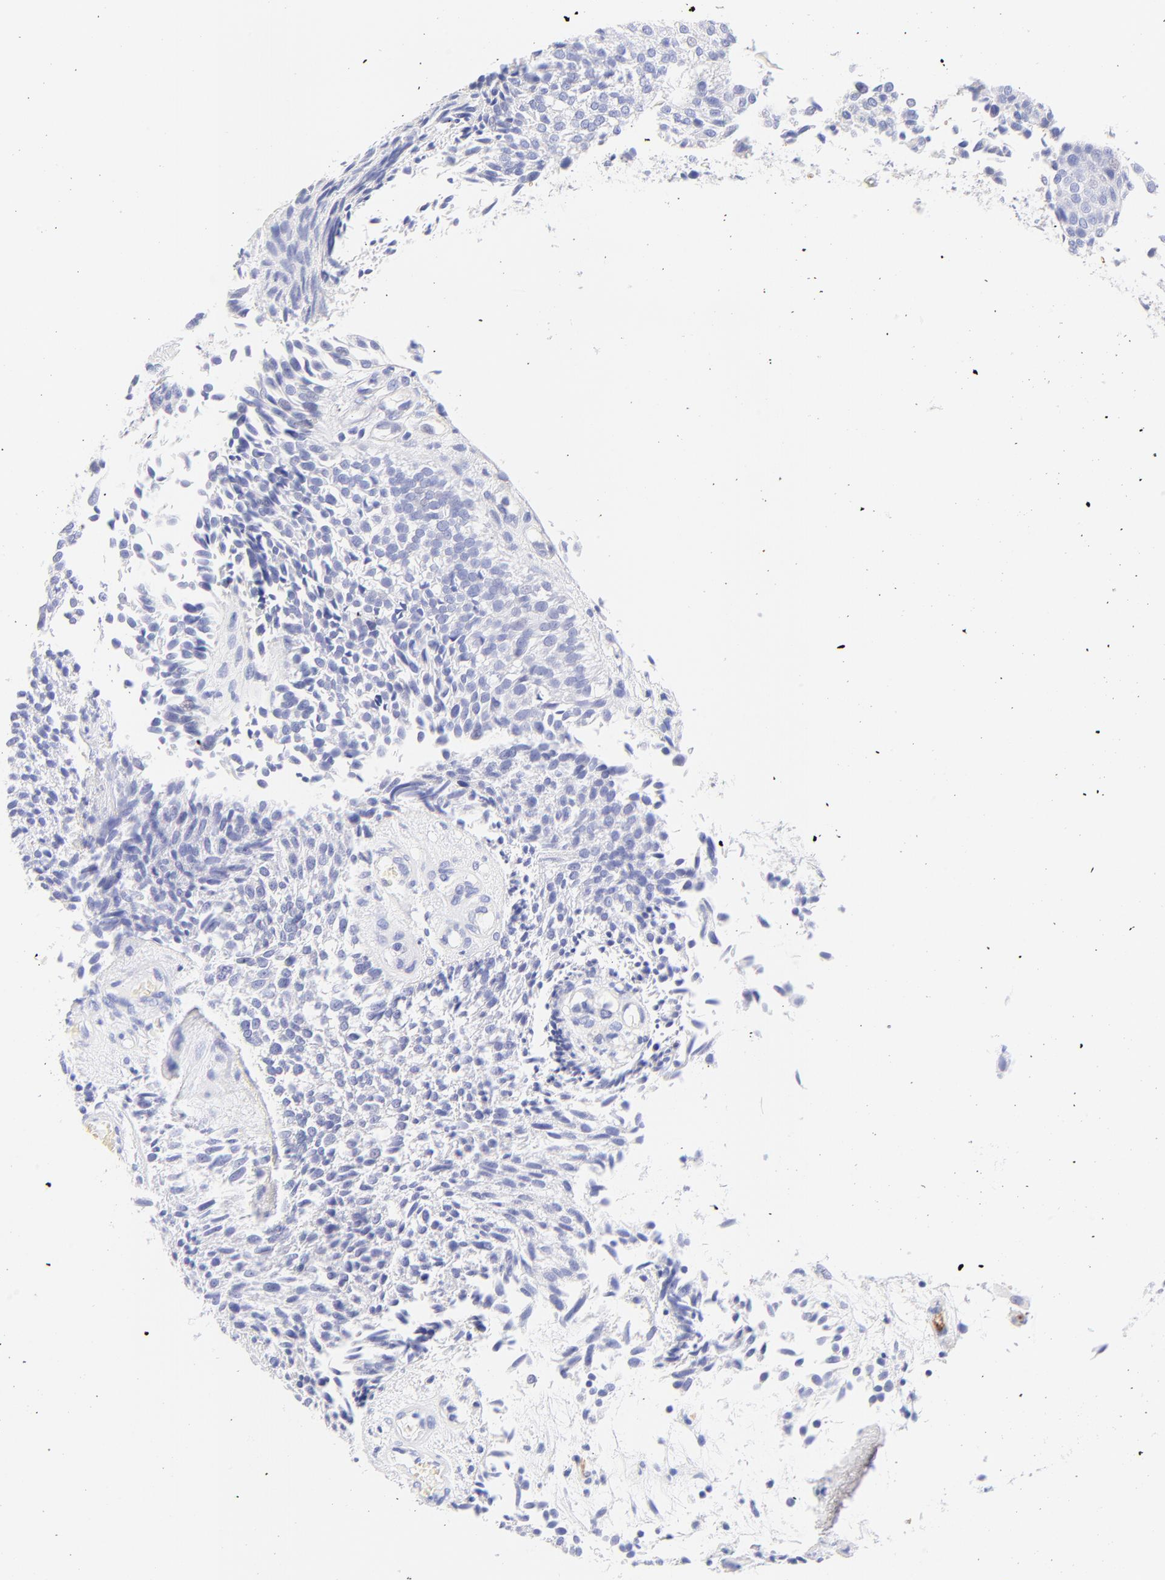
{"staining": {"intensity": "negative", "quantity": "none", "location": "none"}, "tissue": "urothelial cancer", "cell_type": "Tumor cells", "image_type": "cancer", "snomed": [{"axis": "morphology", "description": "Urothelial carcinoma, Low grade"}, {"axis": "topography", "description": "Urinary bladder"}], "caption": "Protein analysis of urothelial carcinoma (low-grade) reveals no significant staining in tumor cells. Nuclei are stained in blue.", "gene": "FRMPD3", "patient": {"sex": "male", "age": 84}}